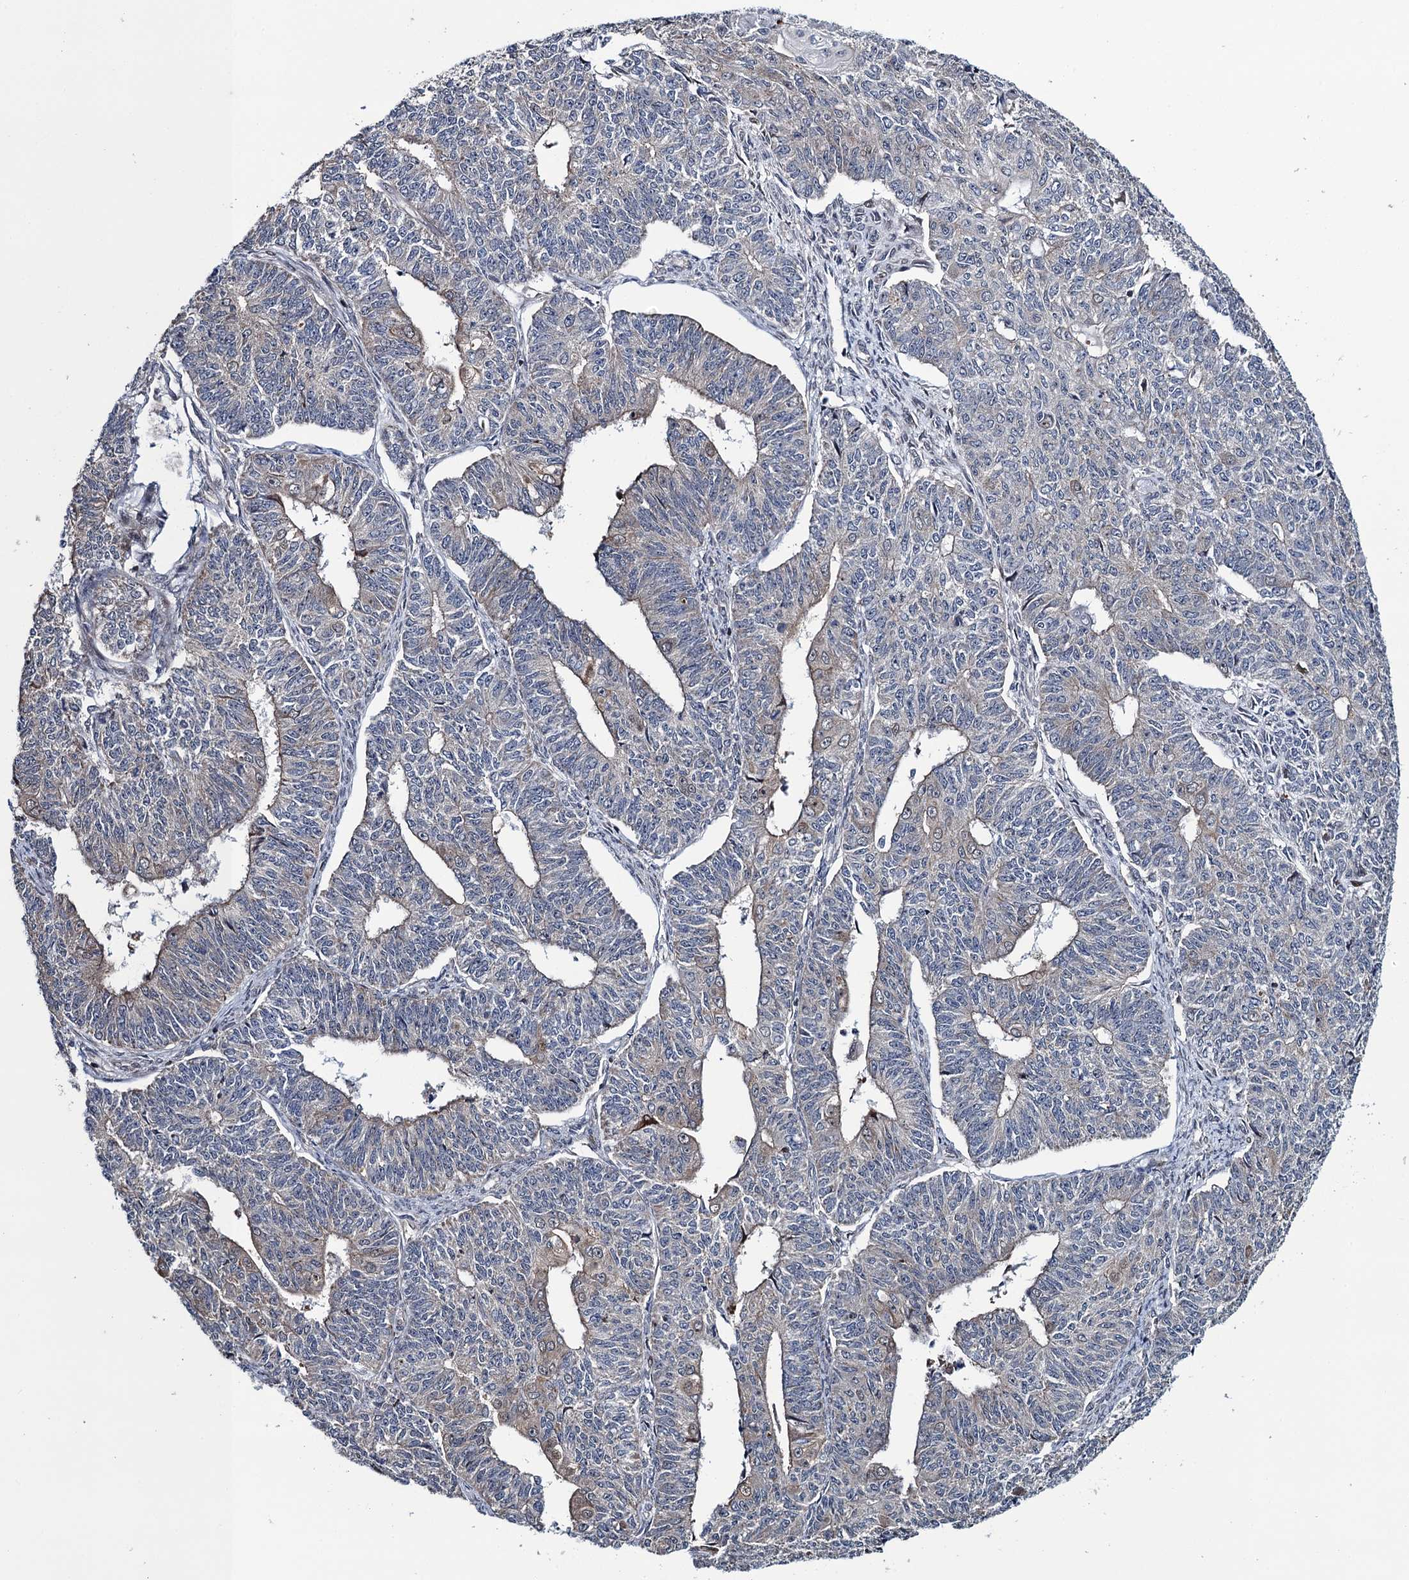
{"staining": {"intensity": "weak", "quantity": "<25%", "location": "cytoplasmic/membranous"}, "tissue": "endometrial cancer", "cell_type": "Tumor cells", "image_type": "cancer", "snomed": [{"axis": "morphology", "description": "Adenocarcinoma, NOS"}, {"axis": "topography", "description": "Endometrium"}], "caption": "Micrograph shows no significant protein staining in tumor cells of endometrial cancer (adenocarcinoma). (DAB immunohistochemistry visualized using brightfield microscopy, high magnification).", "gene": "CCDC102A", "patient": {"sex": "female", "age": 32}}